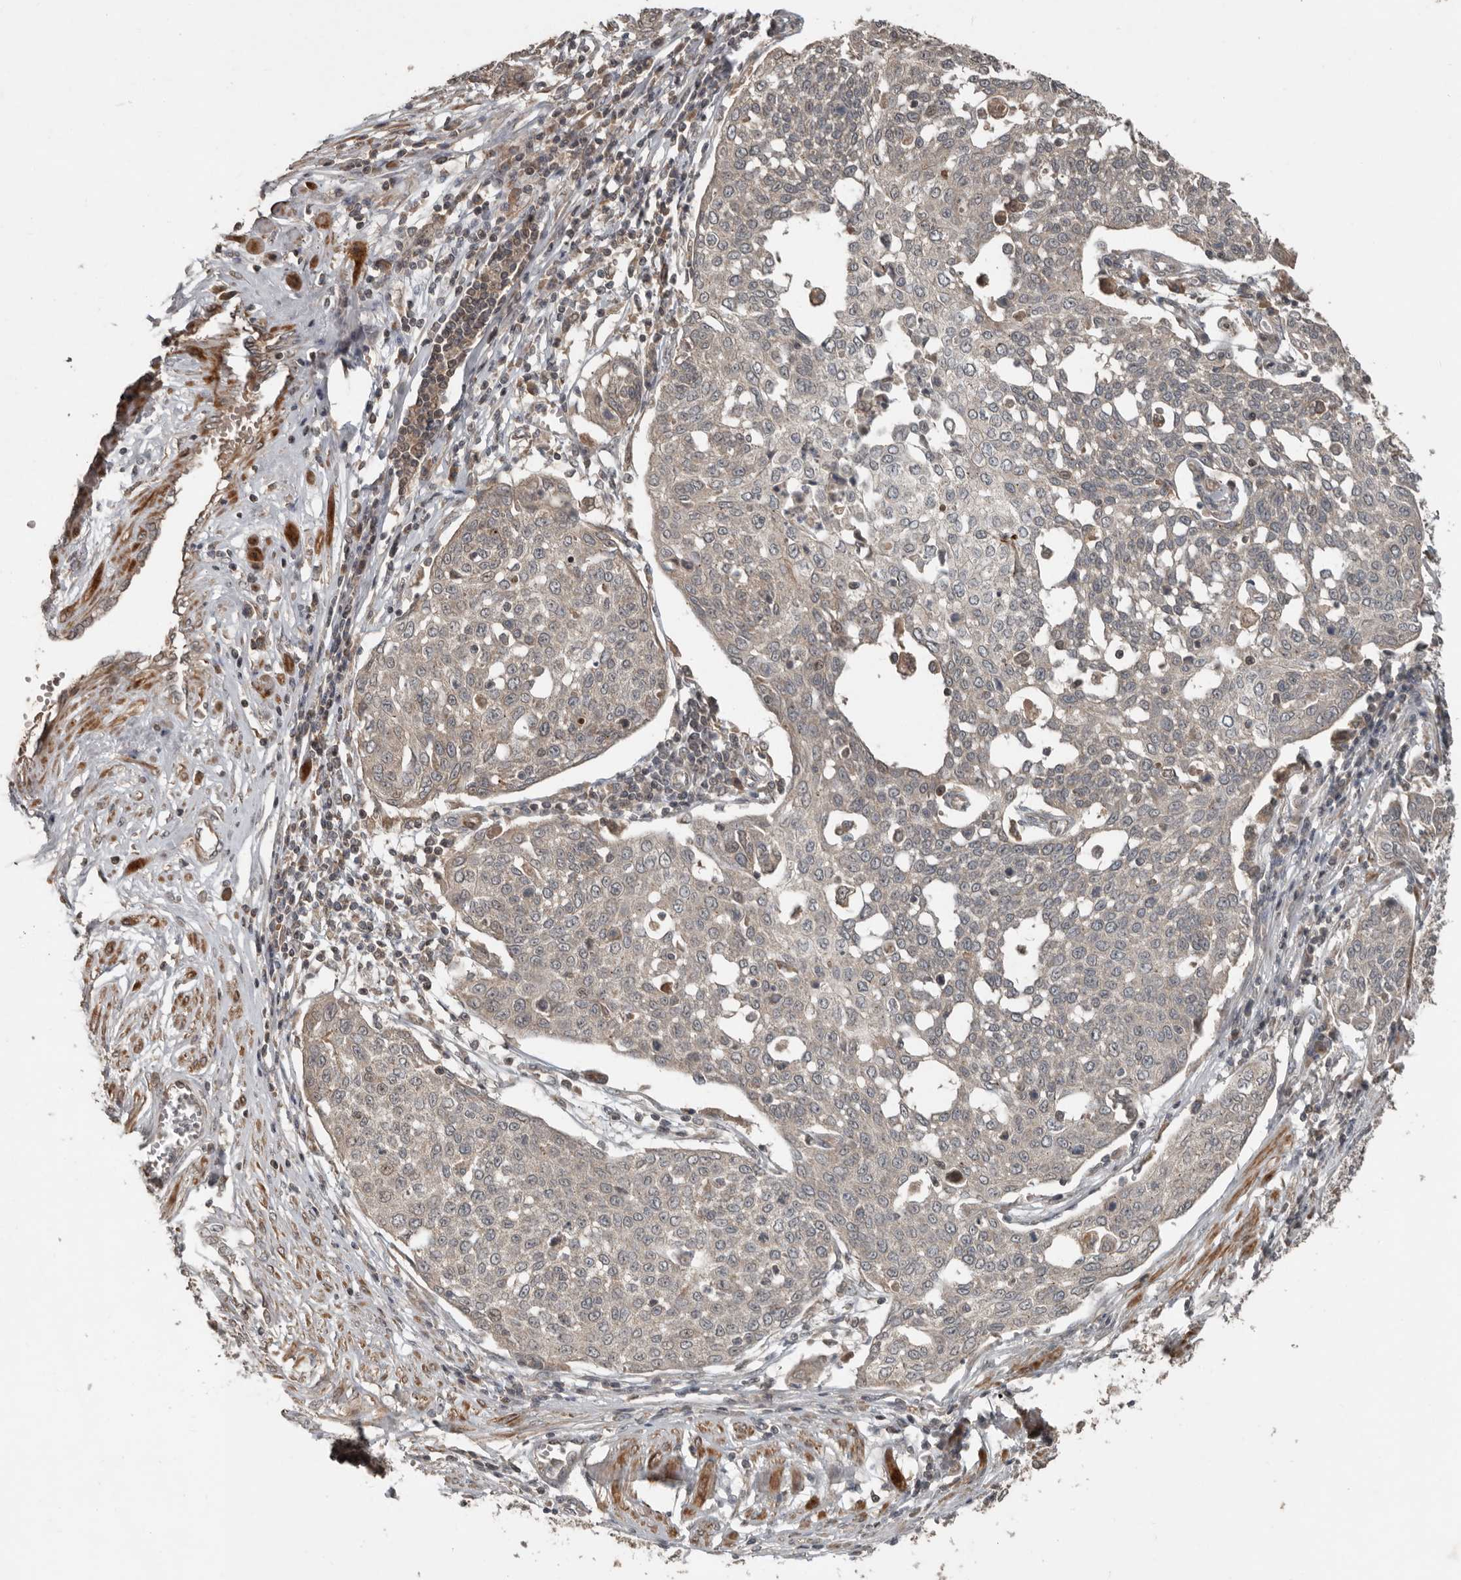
{"staining": {"intensity": "negative", "quantity": "none", "location": "none"}, "tissue": "cervical cancer", "cell_type": "Tumor cells", "image_type": "cancer", "snomed": [{"axis": "morphology", "description": "Squamous cell carcinoma, NOS"}, {"axis": "topography", "description": "Cervix"}], "caption": "An image of cervical cancer (squamous cell carcinoma) stained for a protein shows no brown staining in tumor cells. (DAB (3,3'-diaminobenzidine) immunohistochemistry, high magnification).", "gene": "SLC6A7", "patient": {"sex": "female", "age": 34}}